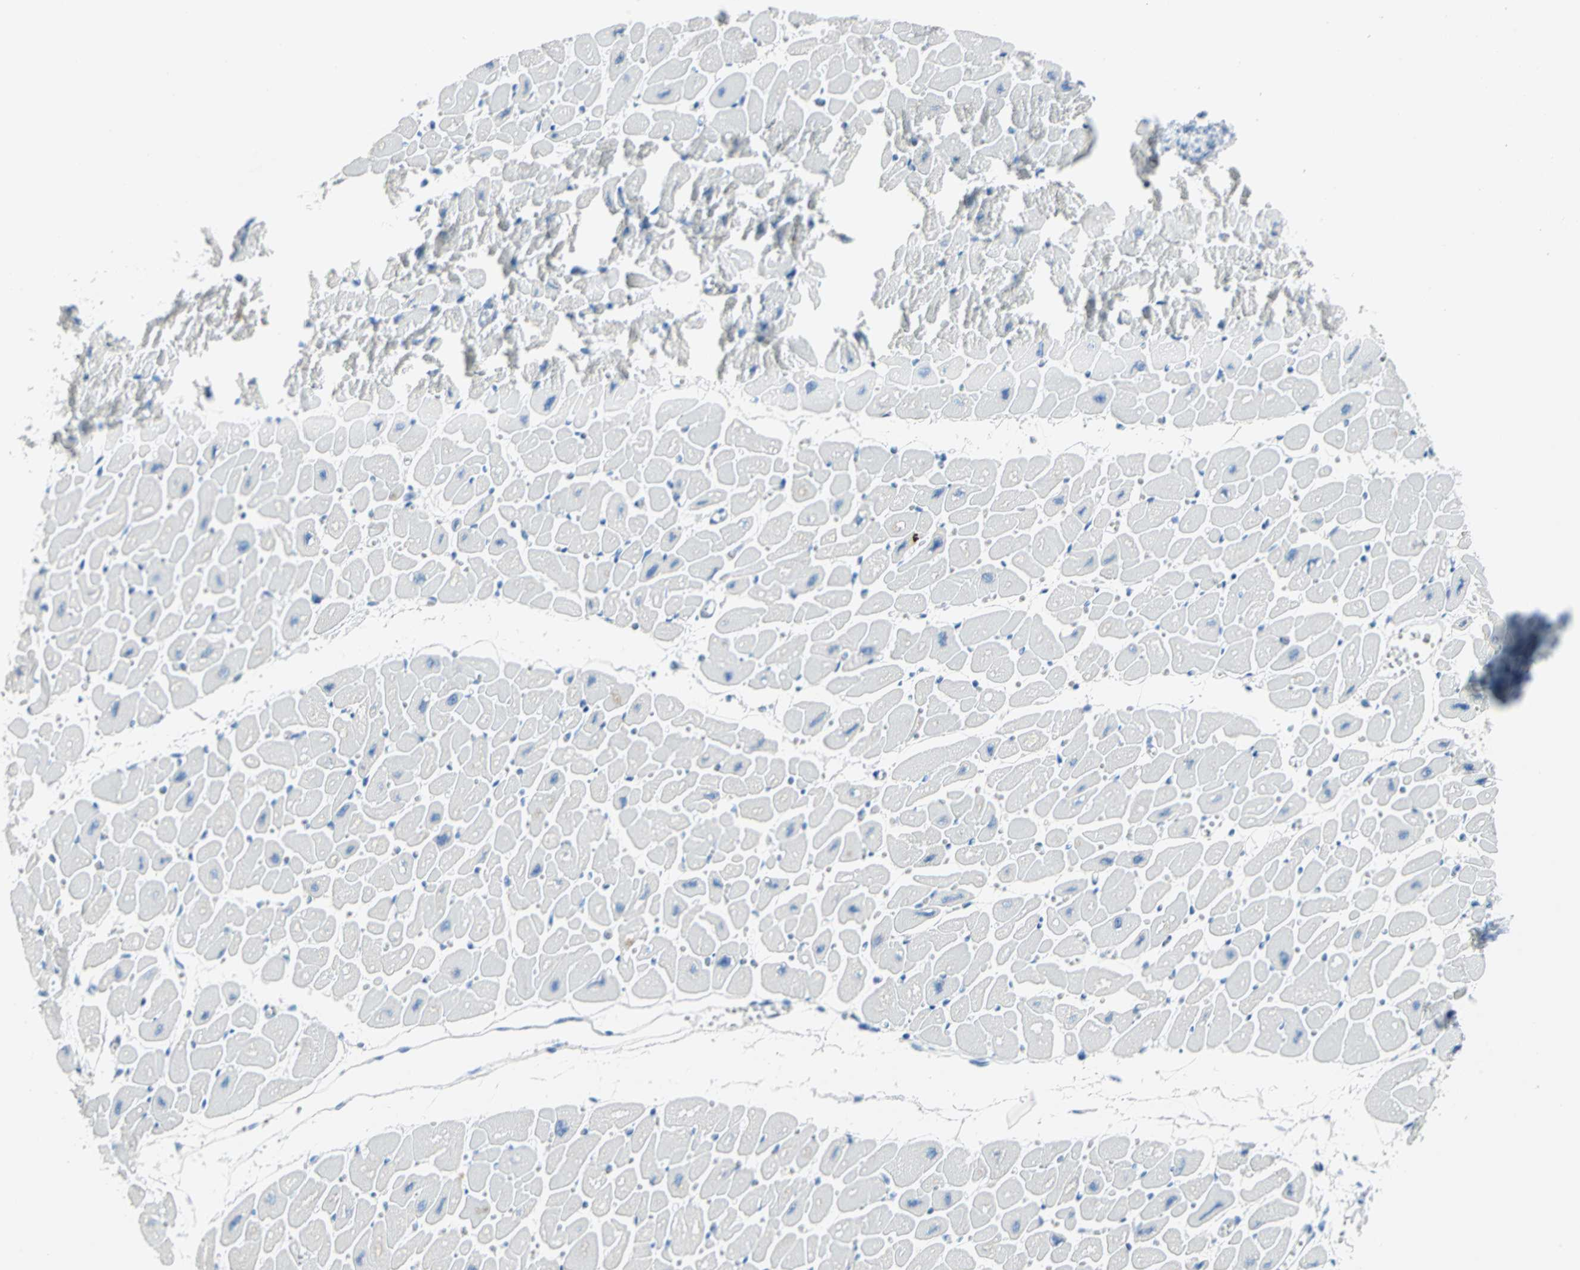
{"staining": {"intensity": "negative", "quantity": "none", "location": "none"}, "tissue": "heart muscle", "cell_type": "Cardiomyocytes", "image_type": "normal", "snomed": [{"axis": "morphology", "description": "Normal tissue, NOS"}, {"axis": "topography", "description": "Heart"}], "caption": "Human heart muscle stained for a protein using immunohistochemistry (IHC) reveals no expression in cardiomyocytes.", "gene": "SFN", "patient": {"sex": "female", "age": 54}}